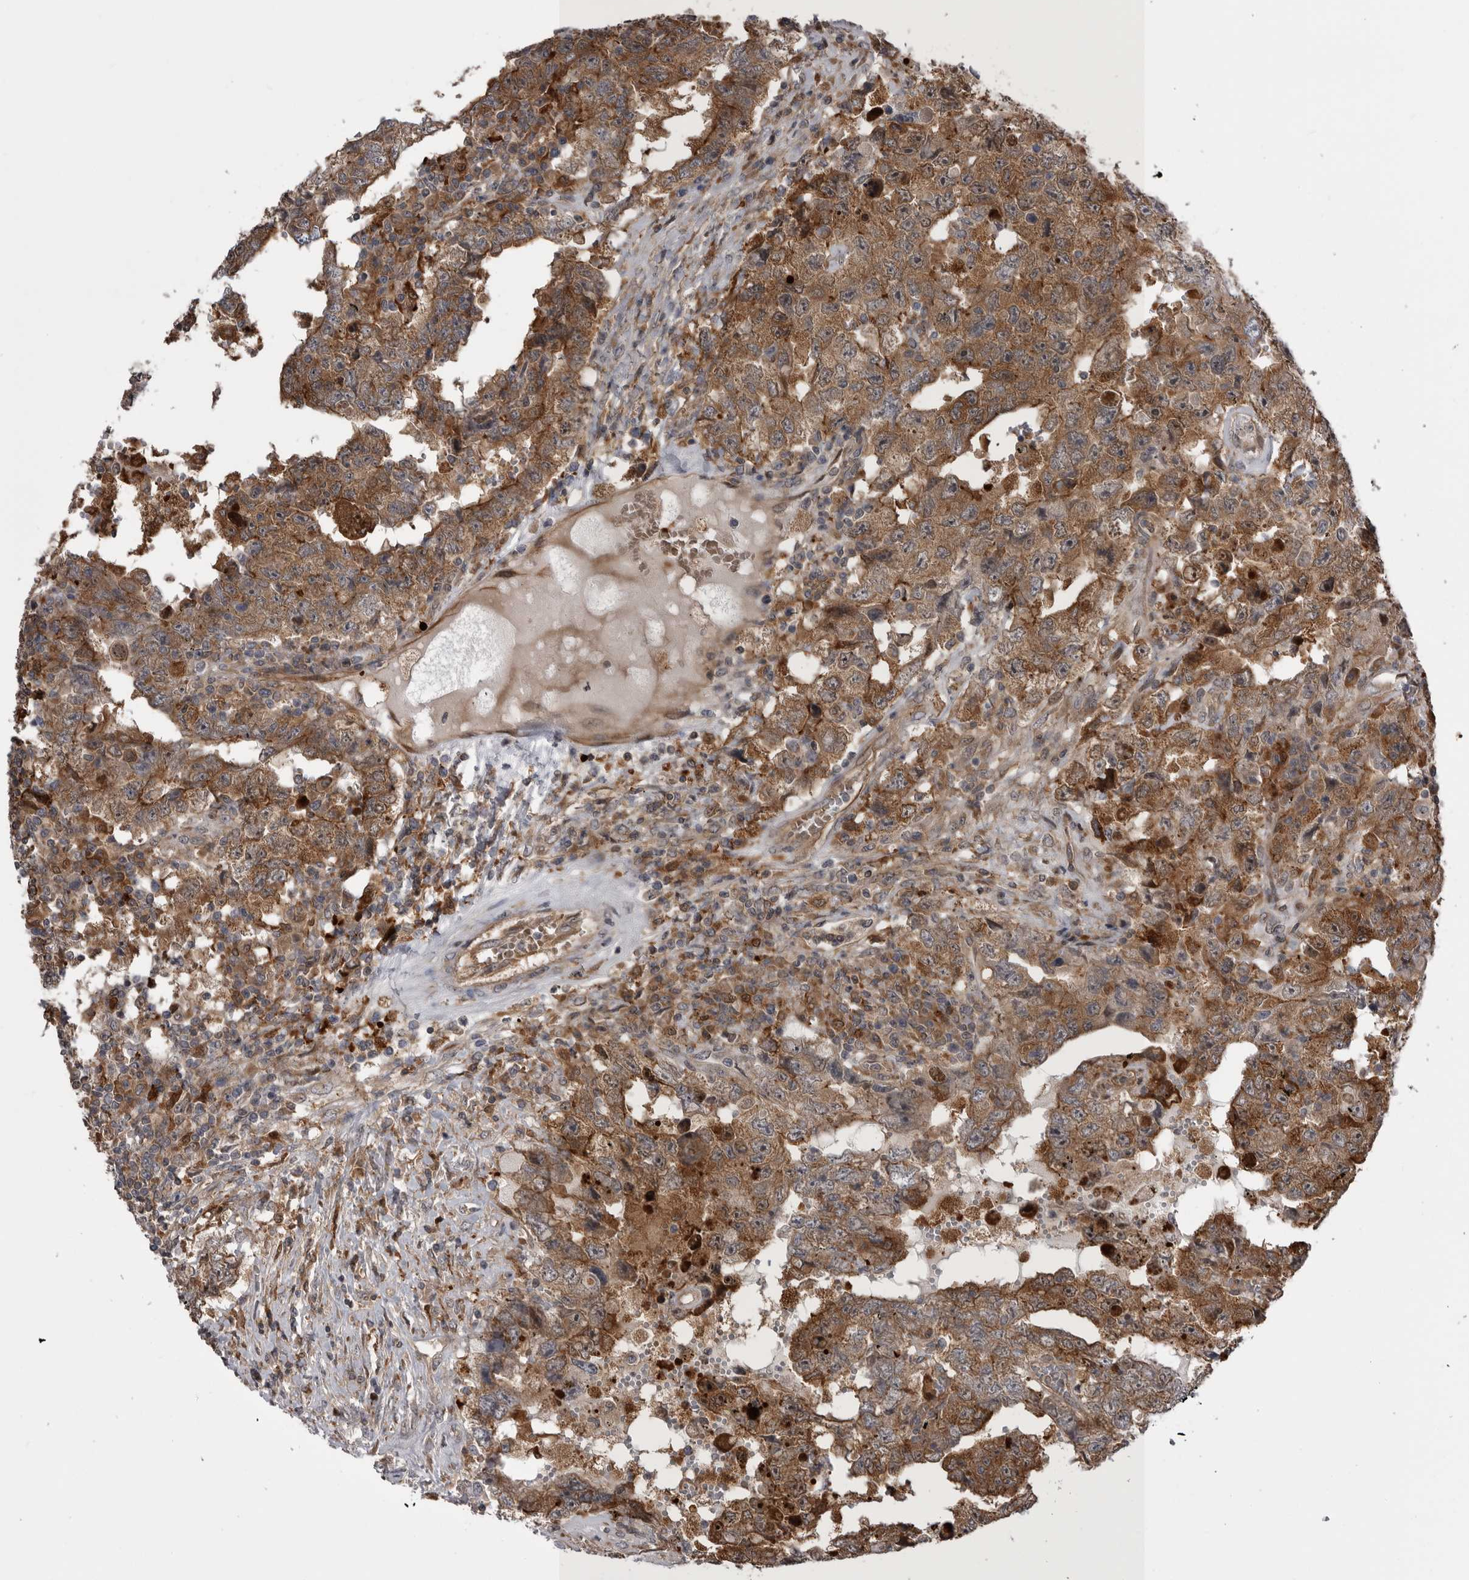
{"staining": {"intensity": "moderate", "quantity": ">75%", "location": "cytoplasmic/membranous"}, "tissue": "testis cancer", "cell_type": "Tumor cells", "image_type": "cancer", "snomed": [{"axis": "morphology", "description": "Carcinoma, Embryonal, NOS"}, {"axis": "topography", "description": "Testis"}], "caption": "Protein expression analysis of testis cancer (embryonal carcinoma) reveals moderate cytoplasmic/membranous expression in about >75% of tumor cells.", "gene": "RAB3GAP2", "patient": {"sex": "male", "age": 26}}